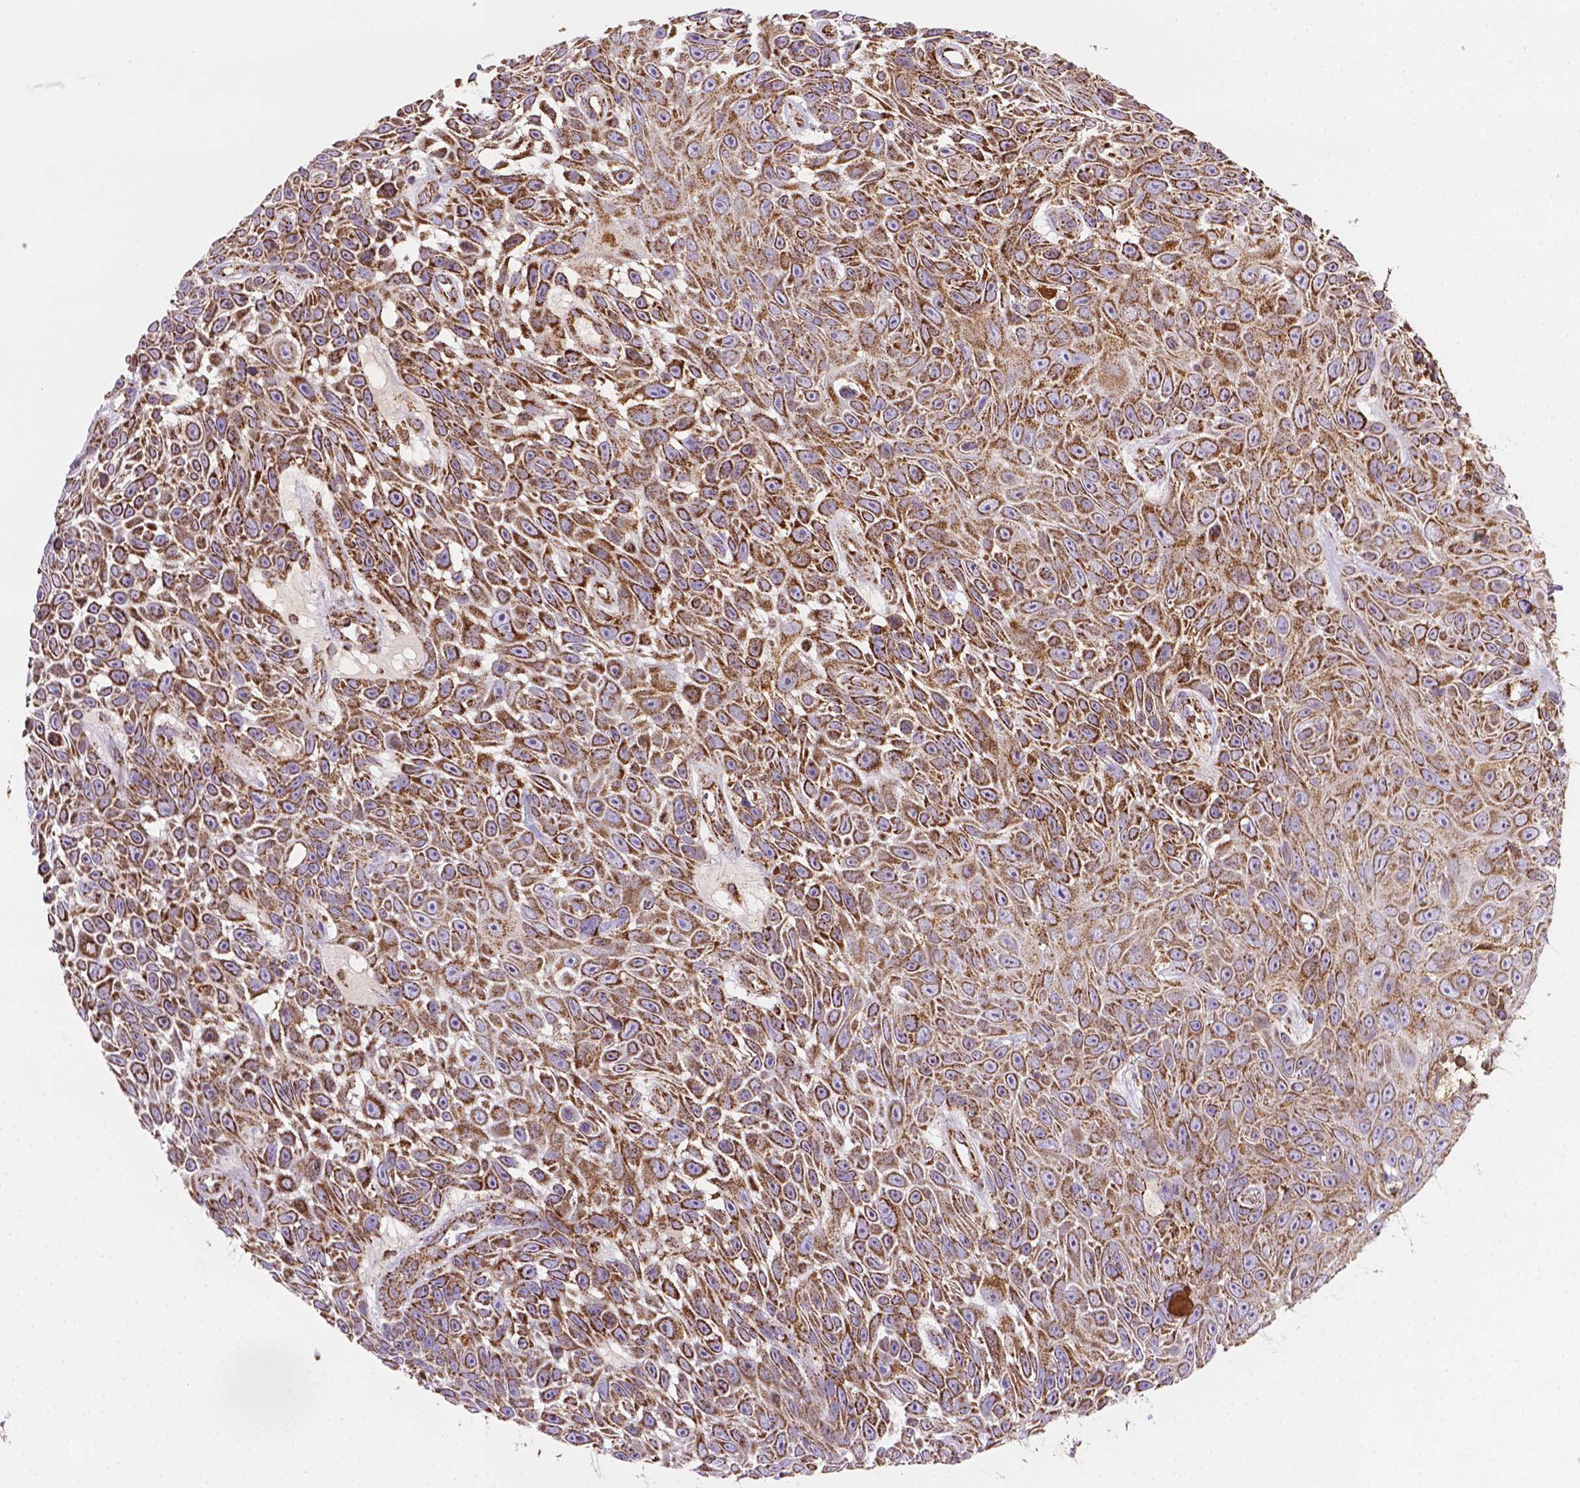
{"staining": {"intensity": "strong", "quantity": ">75%", "location": "cytoplasmic/membranous"}, "tissue": "skin cancer", "cell_type": "Tumor cells", "image_type": "cancer", "snomed": [{"axis": "morphology", "description": "Squamous cell carcinoma, NOS"}, {"axis": "topography", "description": "Skin"}], "caption": "There is high levels of strong cytoplasmic/membranous expression in tumor cells of squamous cell carcinoma (skin), as demonstrated by immunohistochemical staining (brown color).", "gene": "ILVBL", "patient": {"sex": "male", "age": 82}}